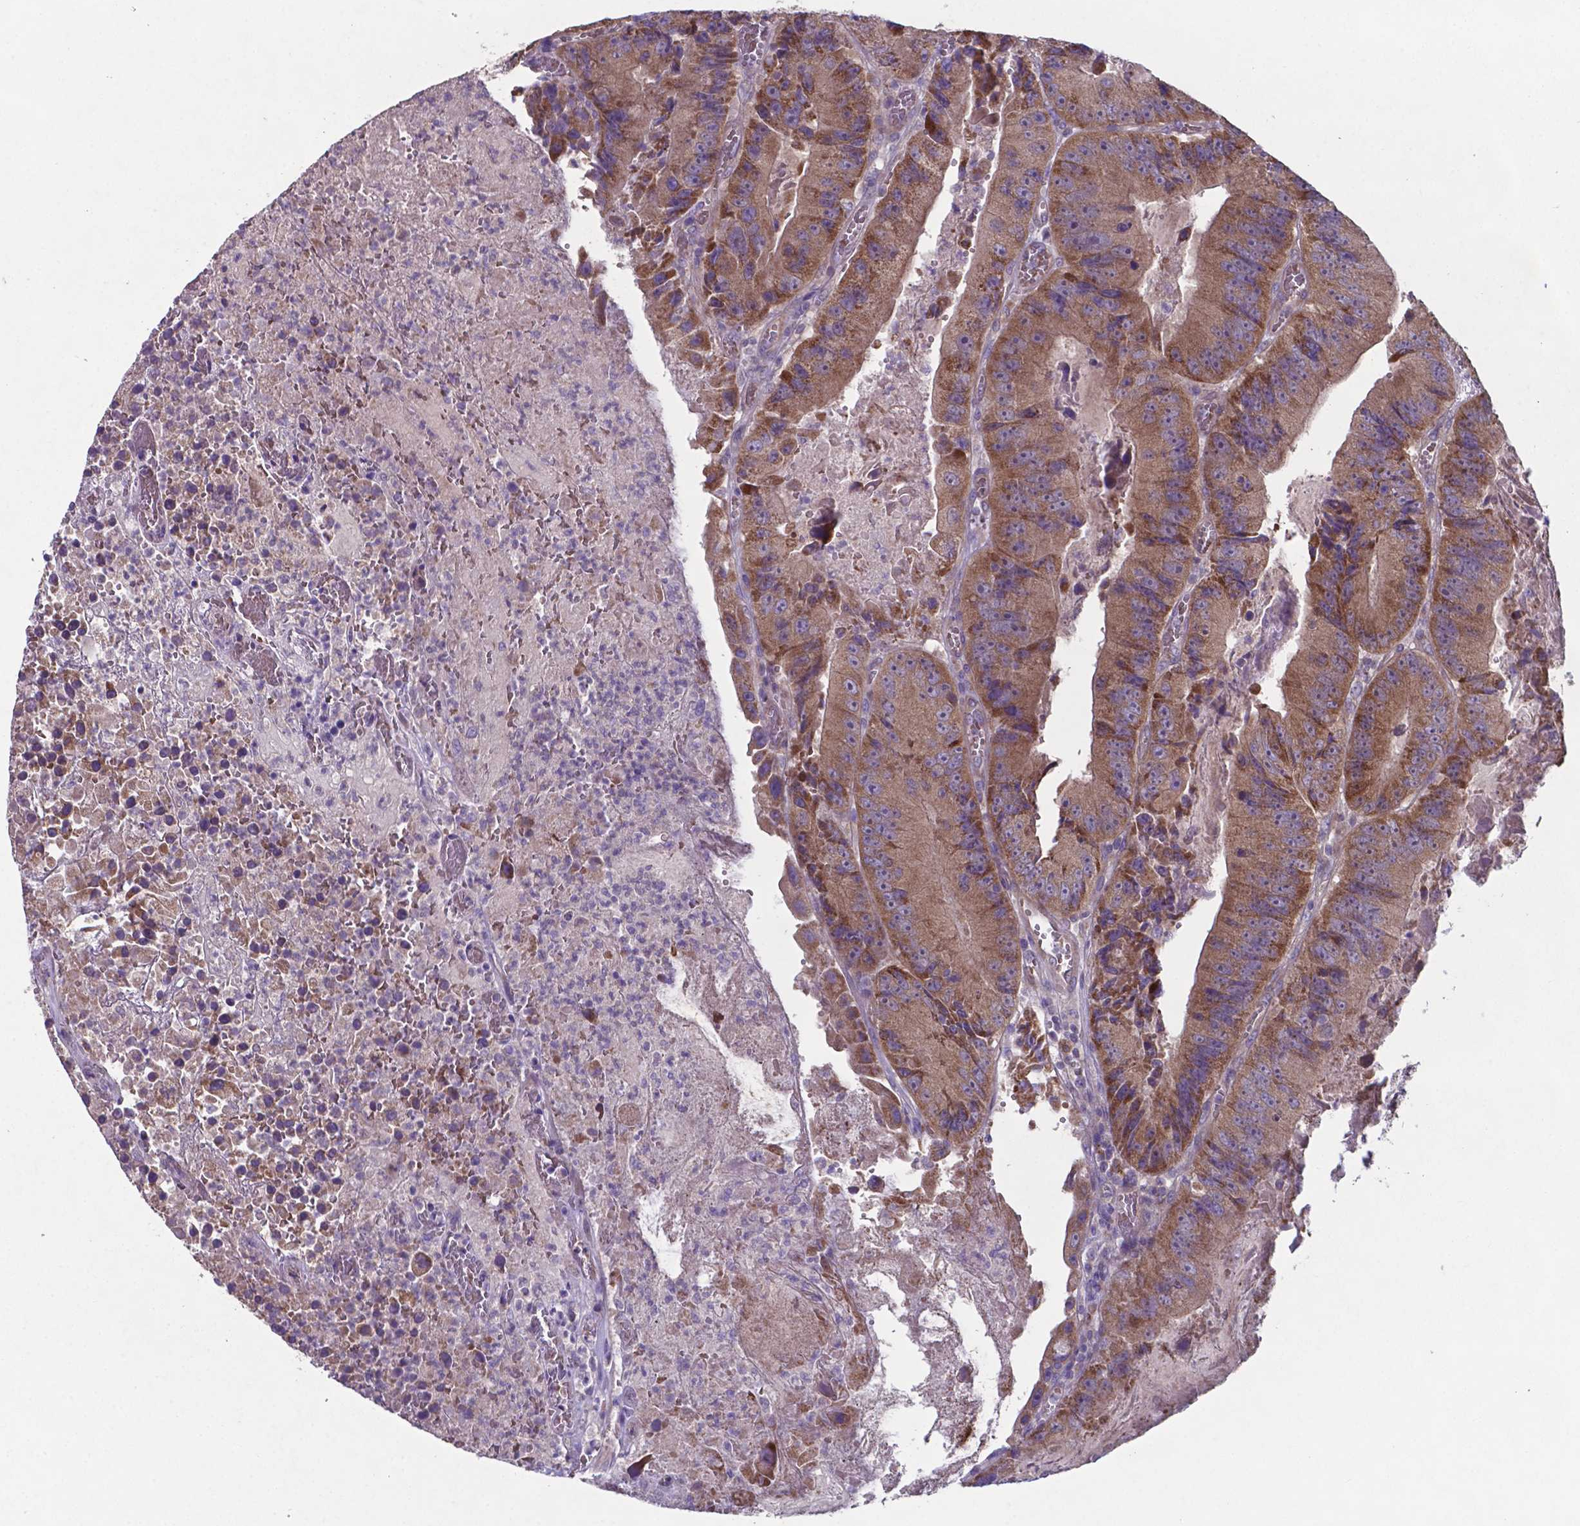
{"staining": {"intensity": "moderate", "quantity": ">75%", "location": "cytoplasmic/membranous"}, "tissue": "colorectal cancer", "cell_type": "Tumor cells", "image_type": "cancer", "snomed": [{"axis": "morphology", "description": "Adenocarcinoma, NOS"}, {"axis": "topography", "description": "Colon"}], "caption": "Brown immunohistochemical staining in human adenocarcinoma (colorectal) demonstrates moderate cytoplasmic/membranous positivity in approximately >75% of tumor cells.", "gene": "TYRO3", "patient": {"sex": "female", "age": 86}}